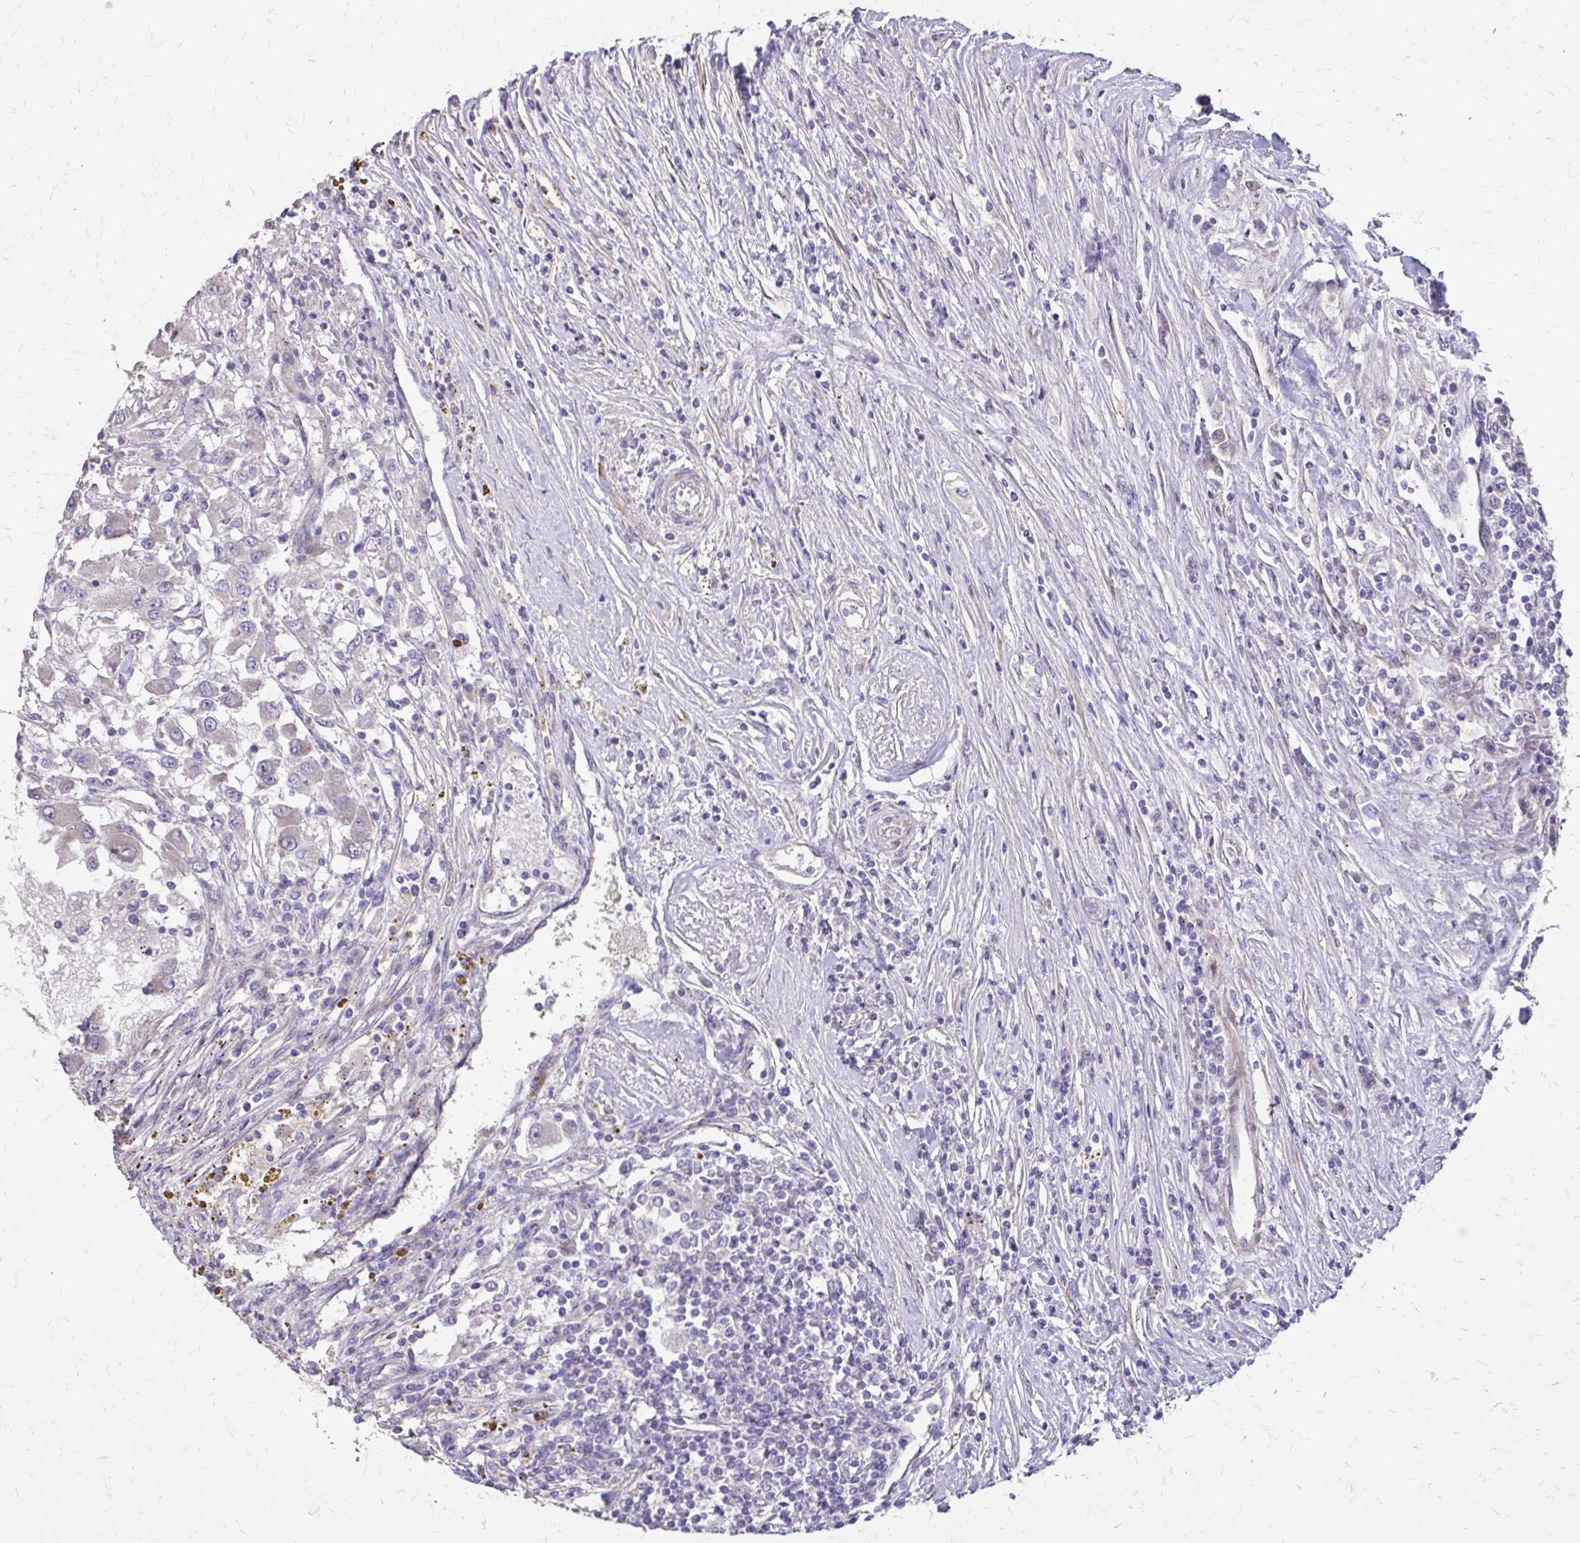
{"staining": {"intensity": "negative", "quantity": "none", "location": "none"}, "tissue": "renal cancer", "cell_type": "Tumor cells", "image_type": "cancer", "snomed": [{"axis": "morphology", "description": "Adenocarcinoma, NOS"}, {"axis": "topography", "description": "Kidney"}], "caption": "High magnification brightfield microscopy of renal cancer (adenocarcinoma) stained with DAB (3,3'-diaminobenzidine) (brown) and counterstained with hematoxylin (blue): tumor cells show no significant expression.", "gene": "MYORG", "patient": {"sex": "female", "age": 67}}